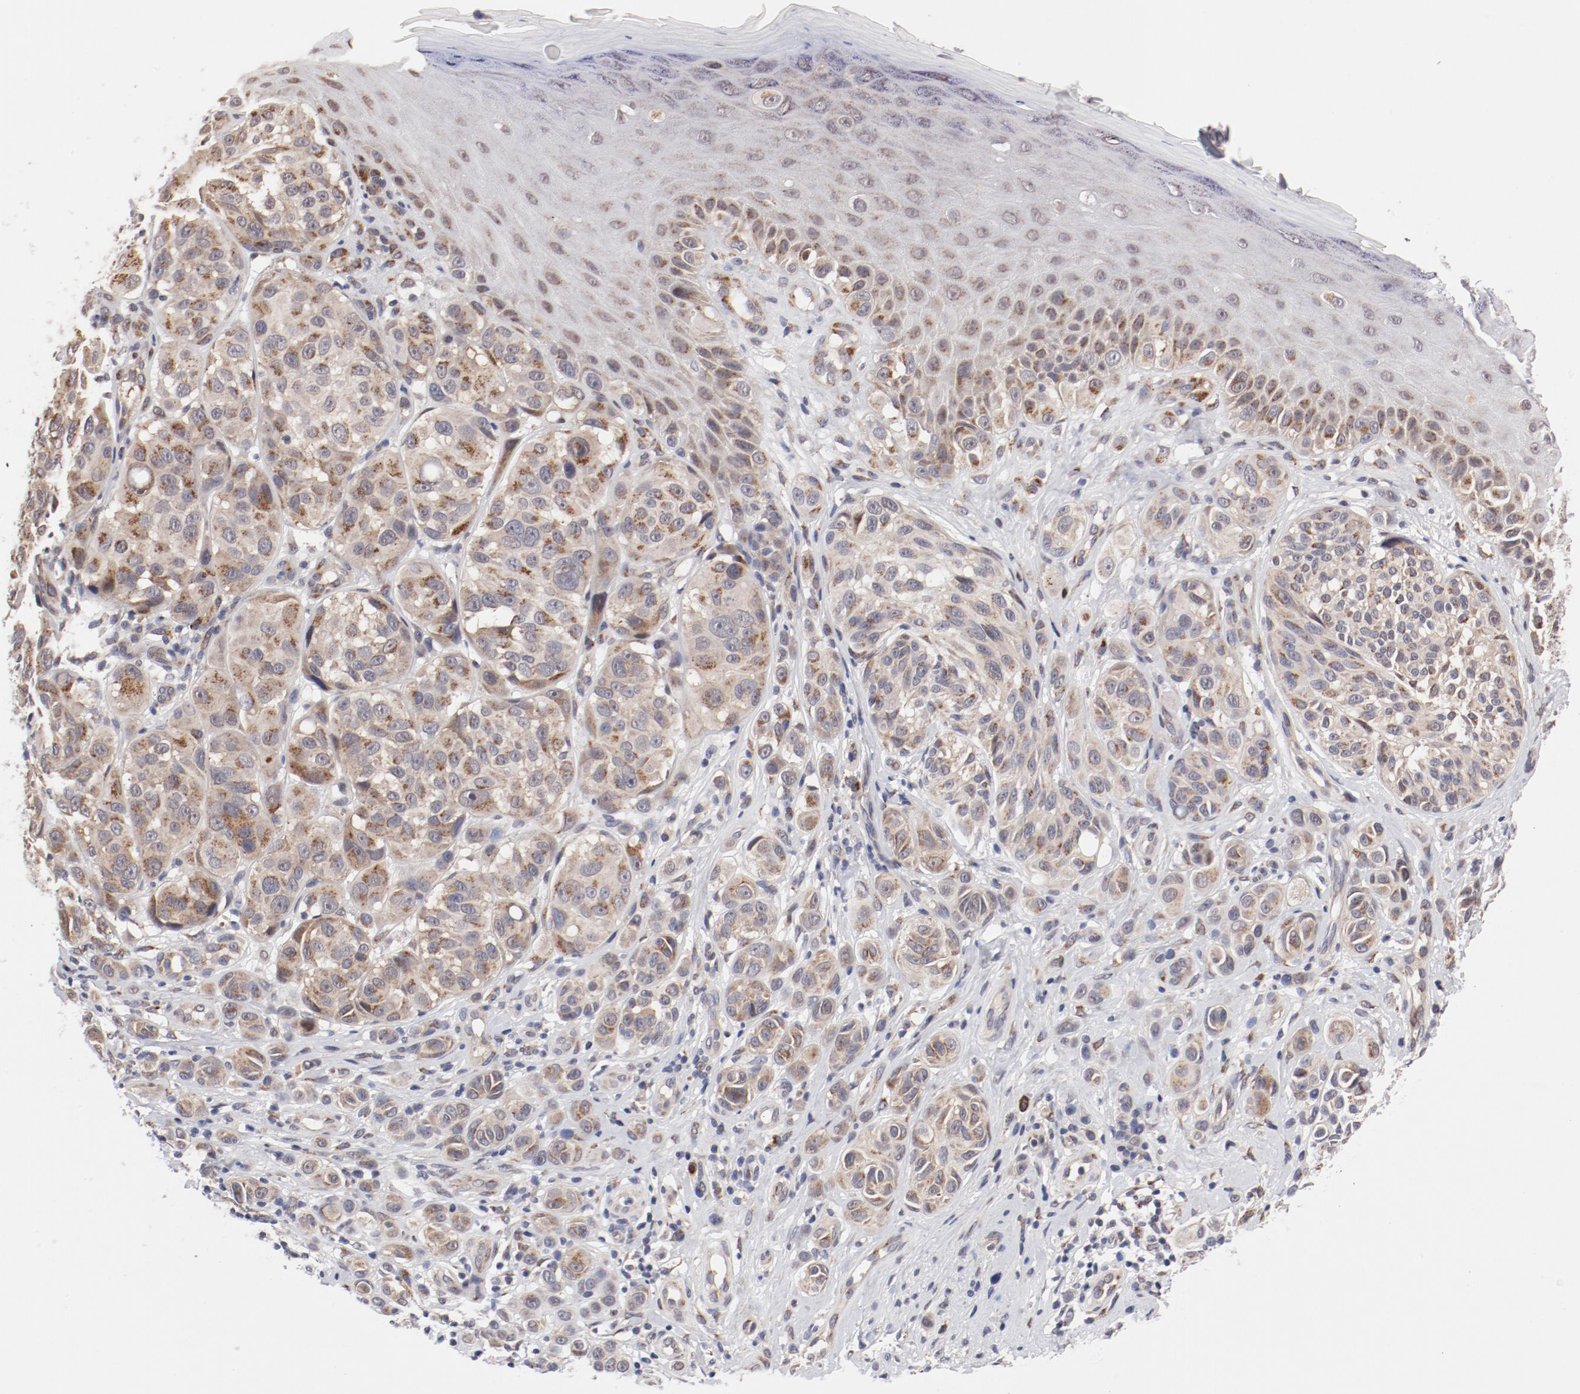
{"staining": {"intensity": "weak", "quantity": "25%-75%", "location": "cytoplasmic/membranous"}, "tissue": "melanoma", "cell_type": "Tumor cells", "image_type": "cancer", "snomed": [{"axis": "morphology", "description": "Malignant melanoma, NOS"}, {"axis": "topography", "description": "Skin"}], "caption": "About 25%-75% of tumor cells in malignant melanoma exhibit weak cytoplasmic/membranous protein expression as visualized by brown immunohistochemical staining.", "gene": "RPL12", "patient": {"sex": "male", "age": 57}}